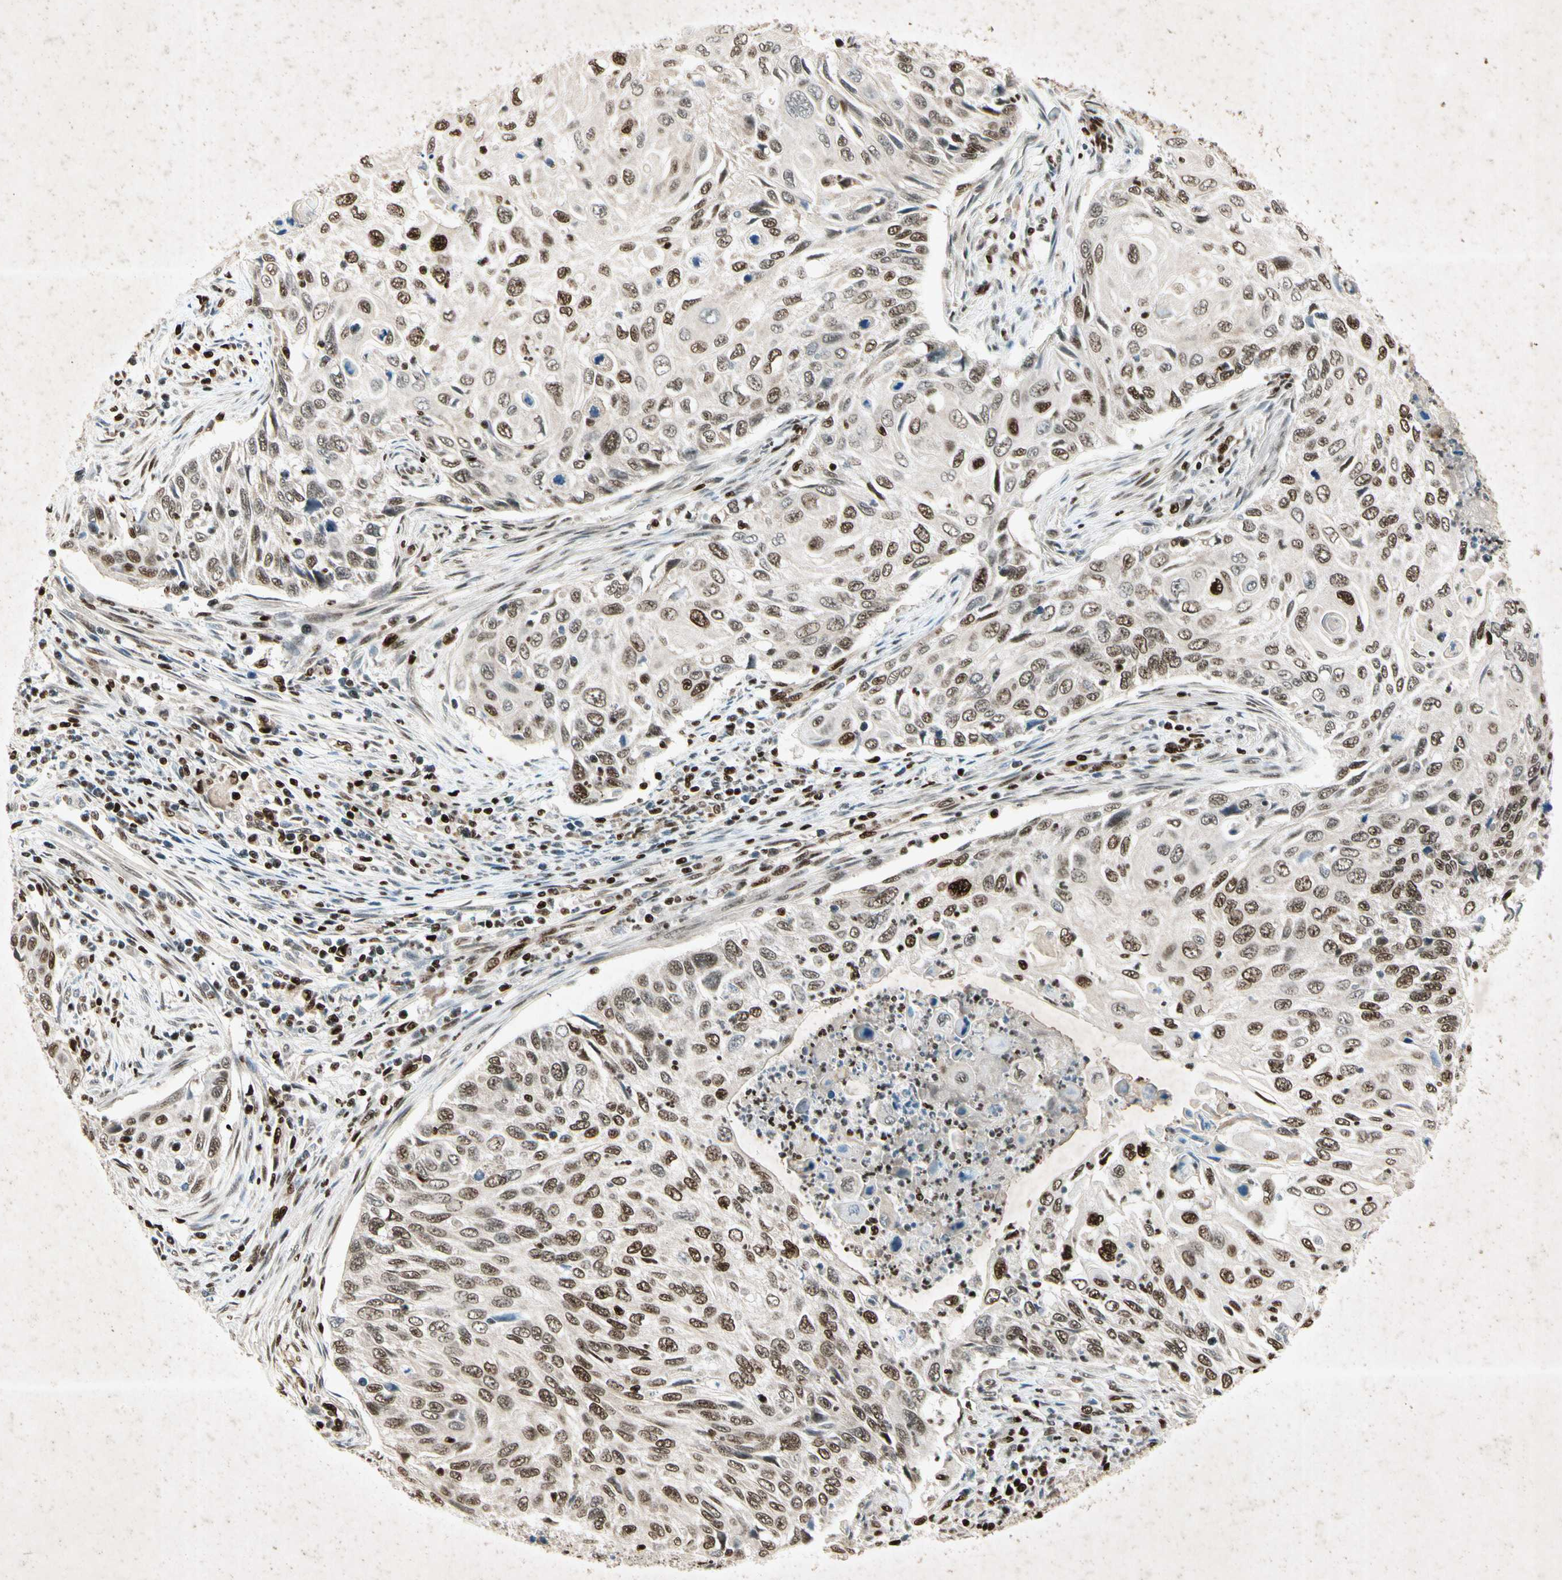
{"staining": {"intensity": "strong", "quantity": ">75%", "location": "nuclear"}, "tissue": "cervical cancer", "cell_type": "Tumor cells", "image_type": "cancer", "snomed": [{"axis": "morphology", "description": "Squamous cell carcinoma, NOS"}, {"axis": "topography", "description": "Cervix"}], "caption": "High-magnification brightfield microscopy of cervical cancer (squamous cell carcinoma) stained with DAB (brown) and counterstained with hematoxylin (blue). tumor cells exhibit strong nuclear positivity is present in about>75% of cells.", "gene": "RNF43", "patient": {"sex": "female", "age": 70}}